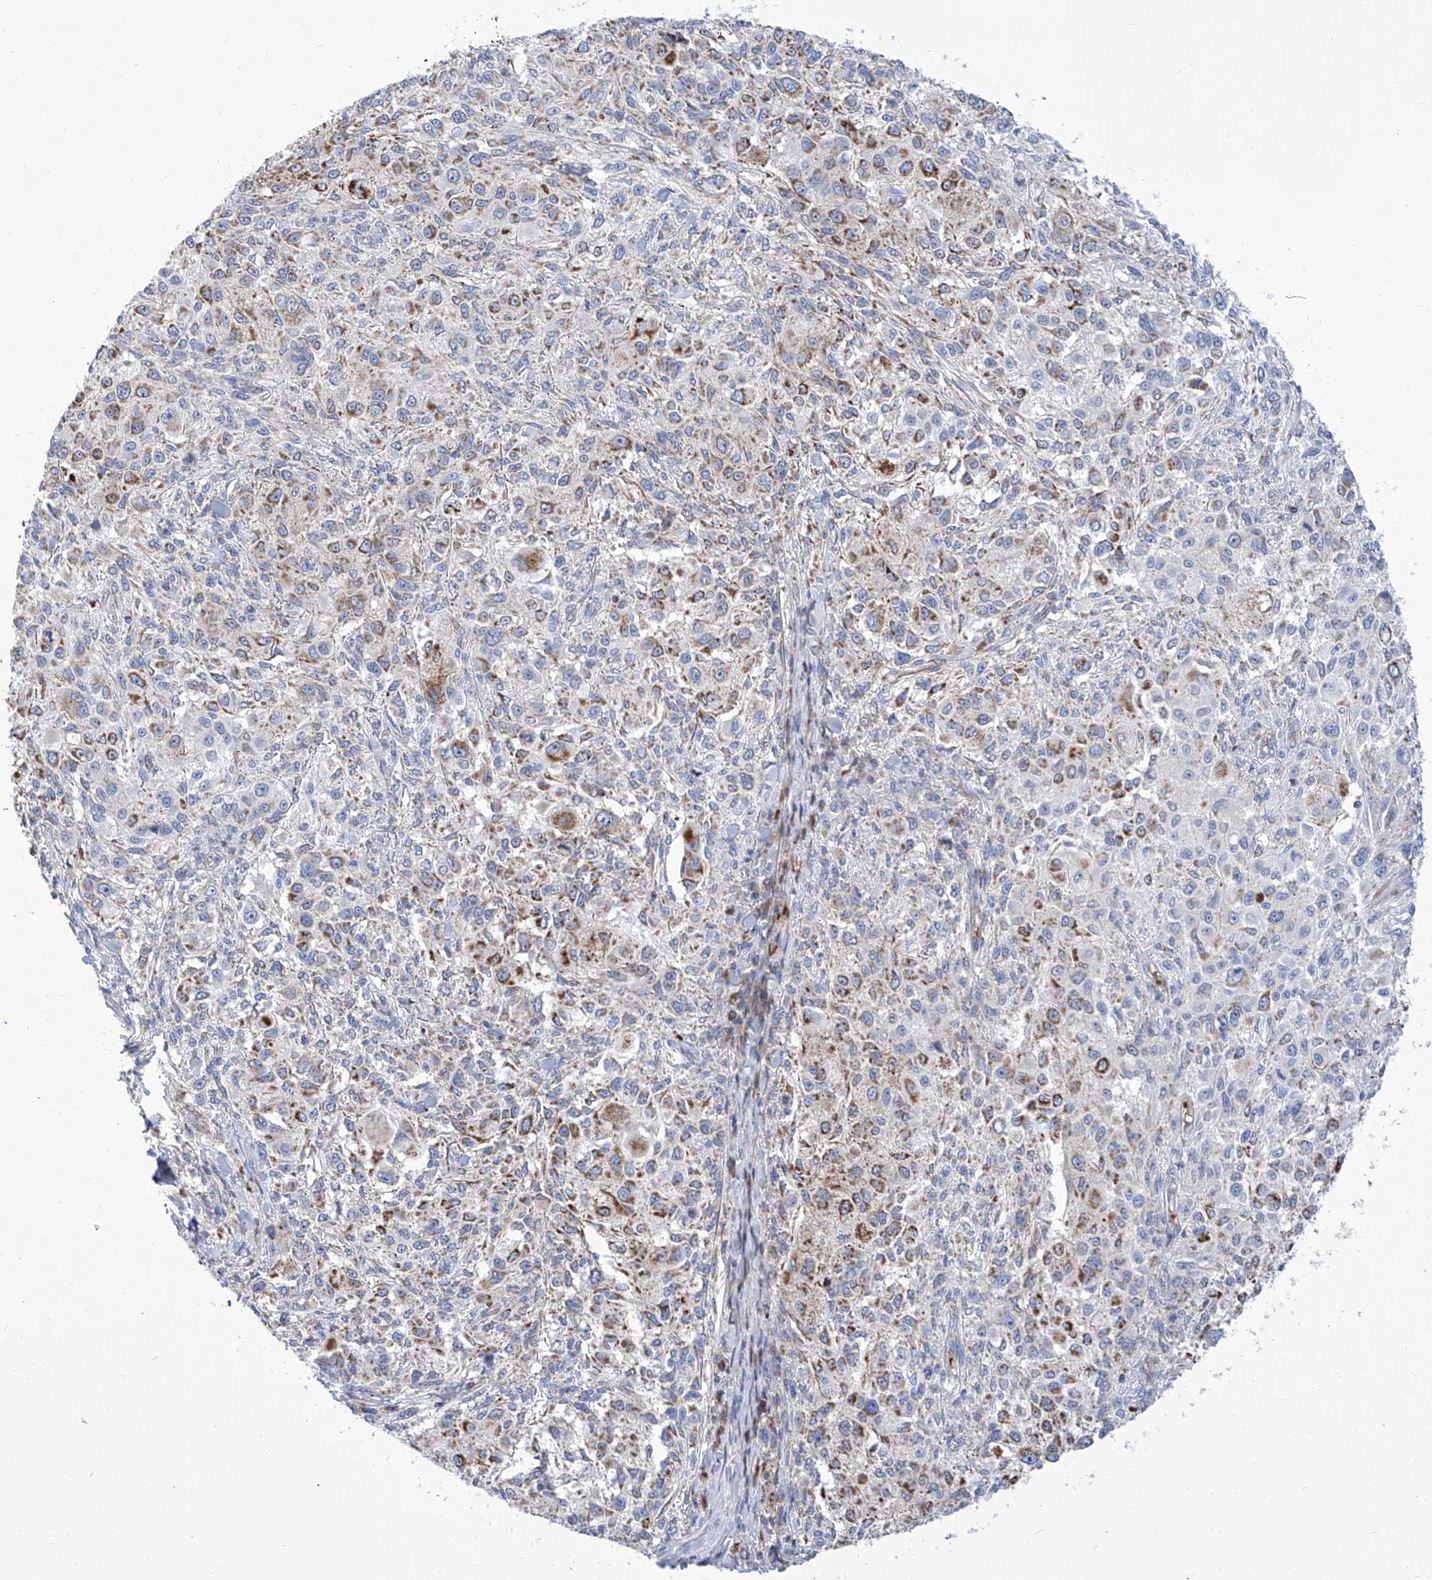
{"staining": {"intensity": "moderate", "quantity": "<25%", "location": "cytoplasmic/membranous"}, "tissue": "melanoma", "cell_type": "Tumor cells", "image_type": "cancer", "snomed": [{"axis": "morphology", "description": "Necrosis, NOS"}, {"axis": "morphology", "description": "Malignant melanoma, NOS"}, {"axis": "topography", "description": "Skin"}], "caption": "This image displays malignant melanoma stained with immunohistochemistry to label a protein in brown. The cytoplasmic/membranous of tumor cells show moderate positivity for the protein. Nuclei are counter-stained blue.", "gene": "SRBD1", "patient": {"sex": "female", "age": 87}}